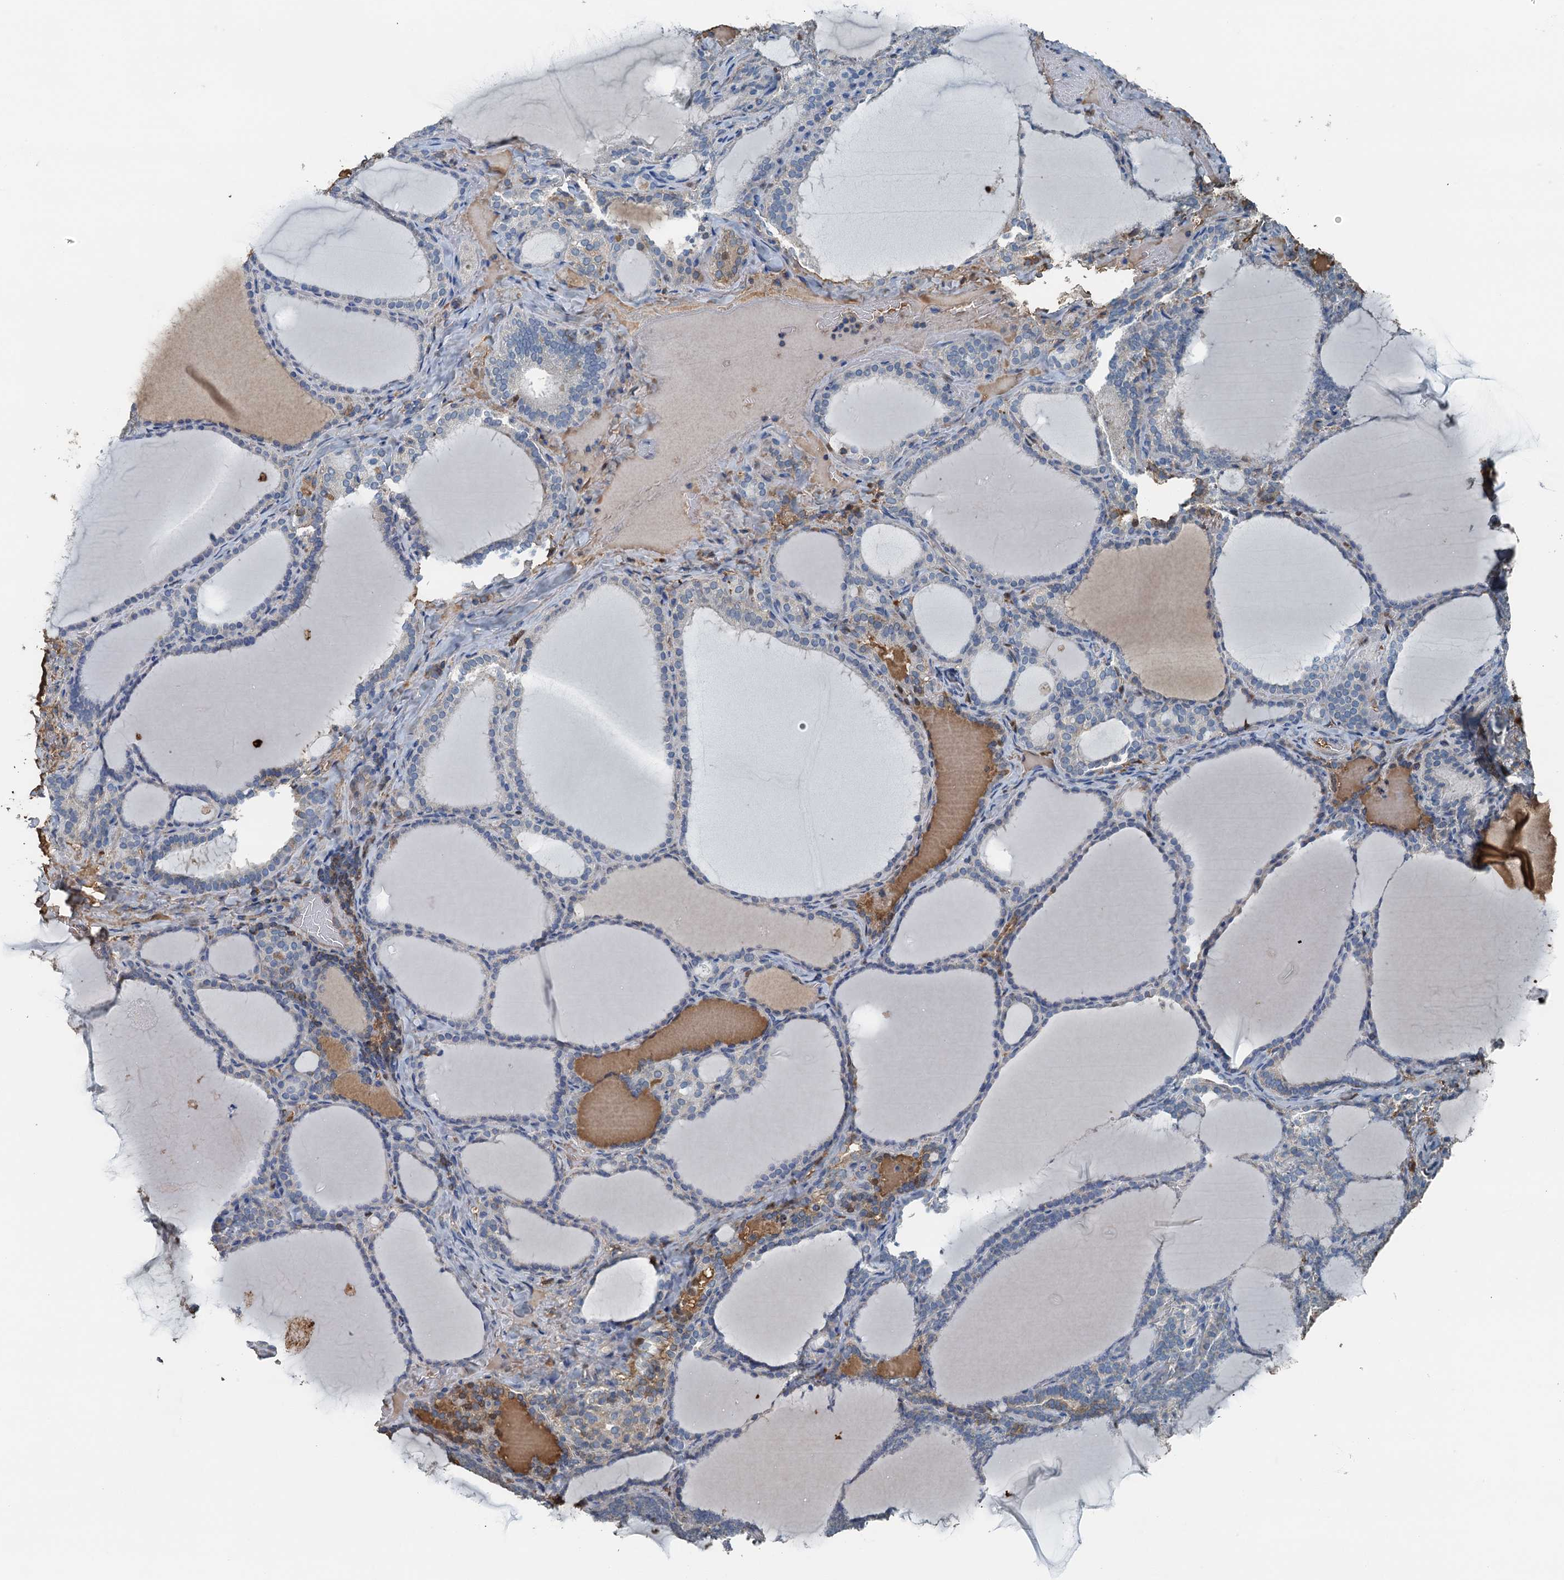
{"staining": {"intensity": "negative", "quantity": "none", "location": "none"}, "tissue": "thyroid gland", "cell_type": "Glandular cells", "image_type": "normal", "snomed": [{"axis": "morphology", "description": "Normal tissue, NOS"}, {"axis": "topography", "description": "Thyroid gland"}], "caption": "Human thyroid gland stained for a protein using immunohistochemistry (IHC) displays no positivity in glandular cells.", "gene": "LSM14B", "patient": {"sex": "female", "age": 39}}